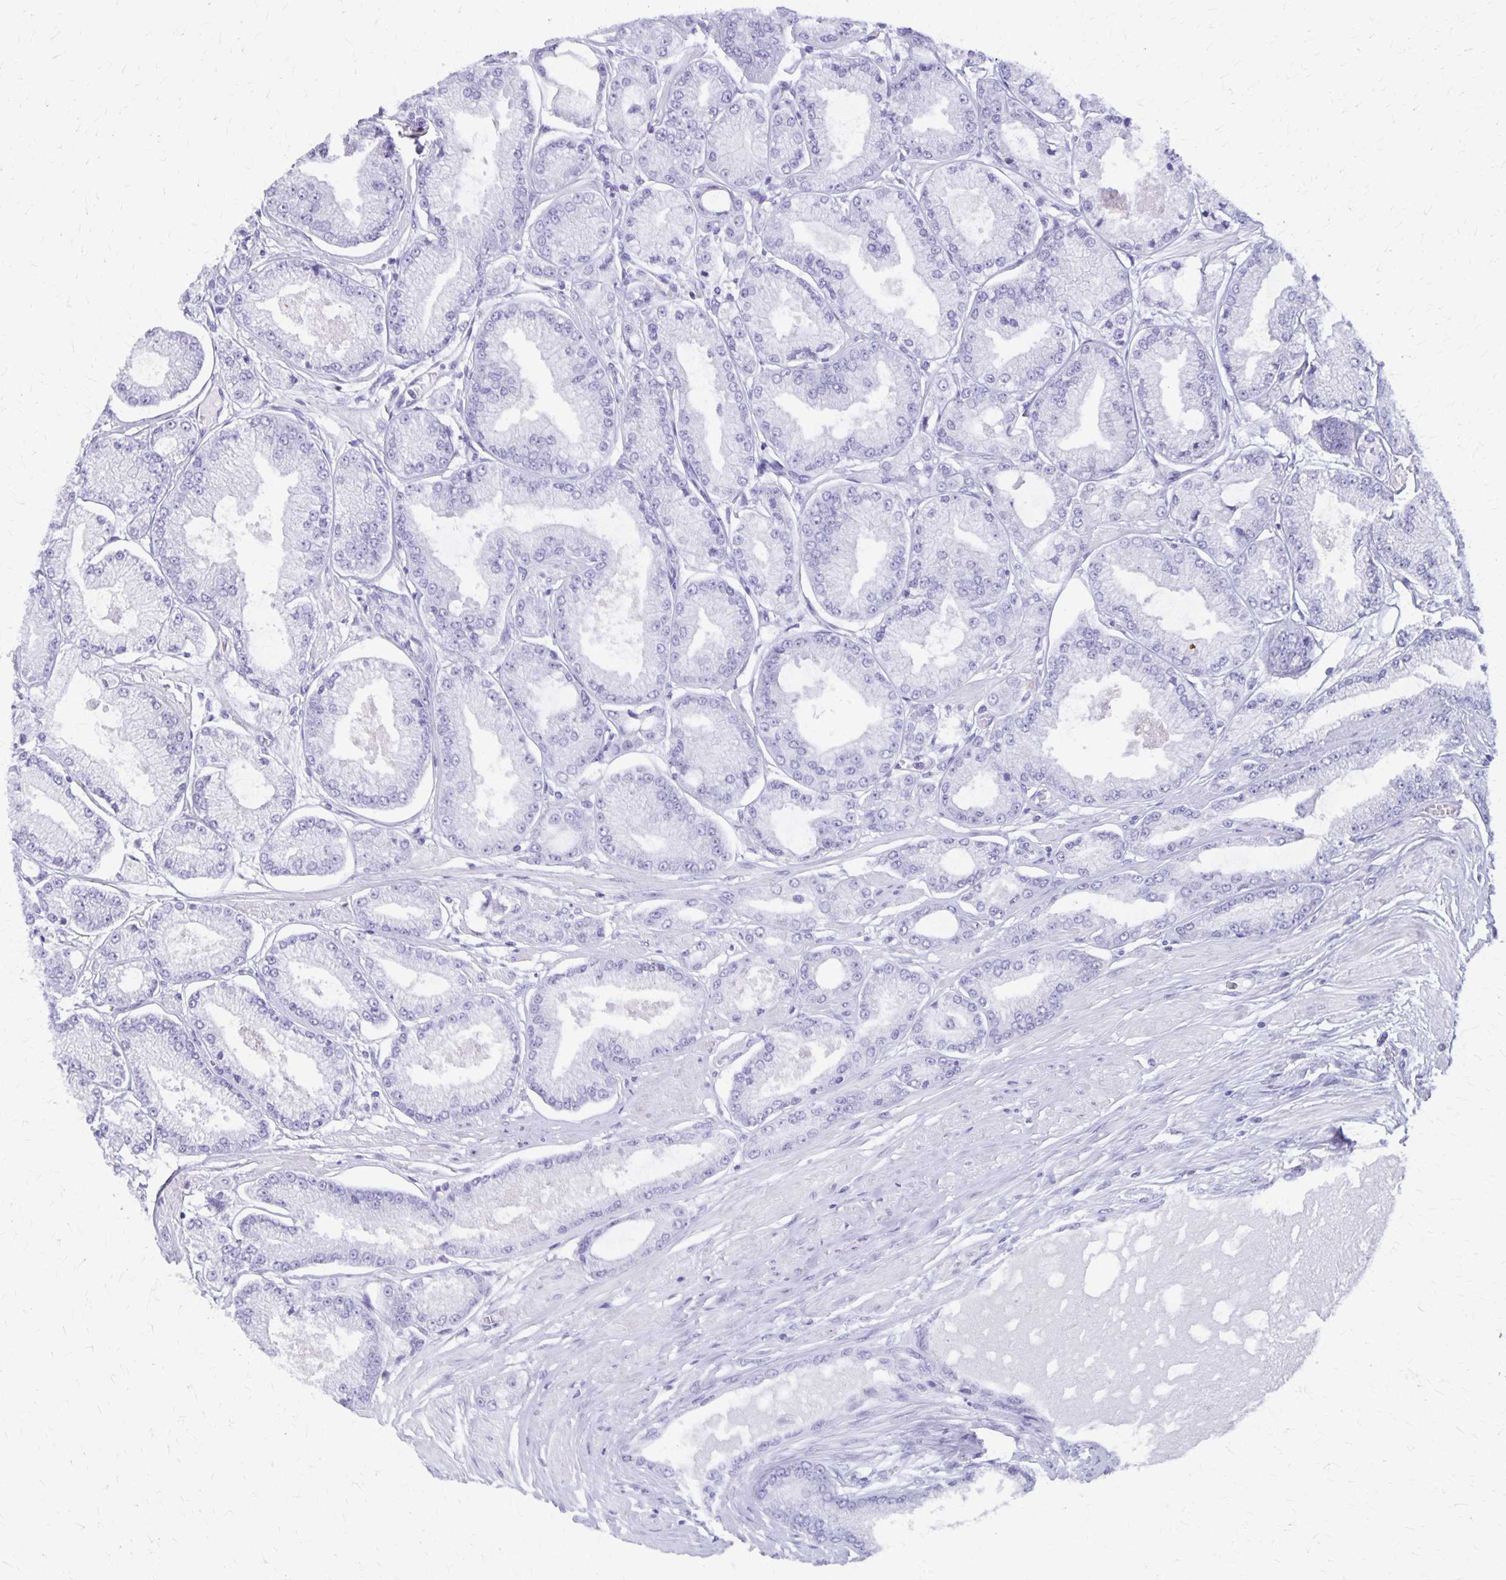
{"staining": {"intensity": "negative", "quantity": "none", "location": "none"}, "tissue": "prostate cancer", "cell_type": "Tumor cells", "image_type": "cancer", "snomed": [{"axis": "morphology", "description": "Adenocarcinoma, Low grade"}, {"axis": "topography", "description": "Prostate"}], "caption": "Immunohistochemistry of prostate cancer reveals no positivity in tumor cells.", "gene": "DEFA5", "patient": {"sex": "male", "age": 55}}